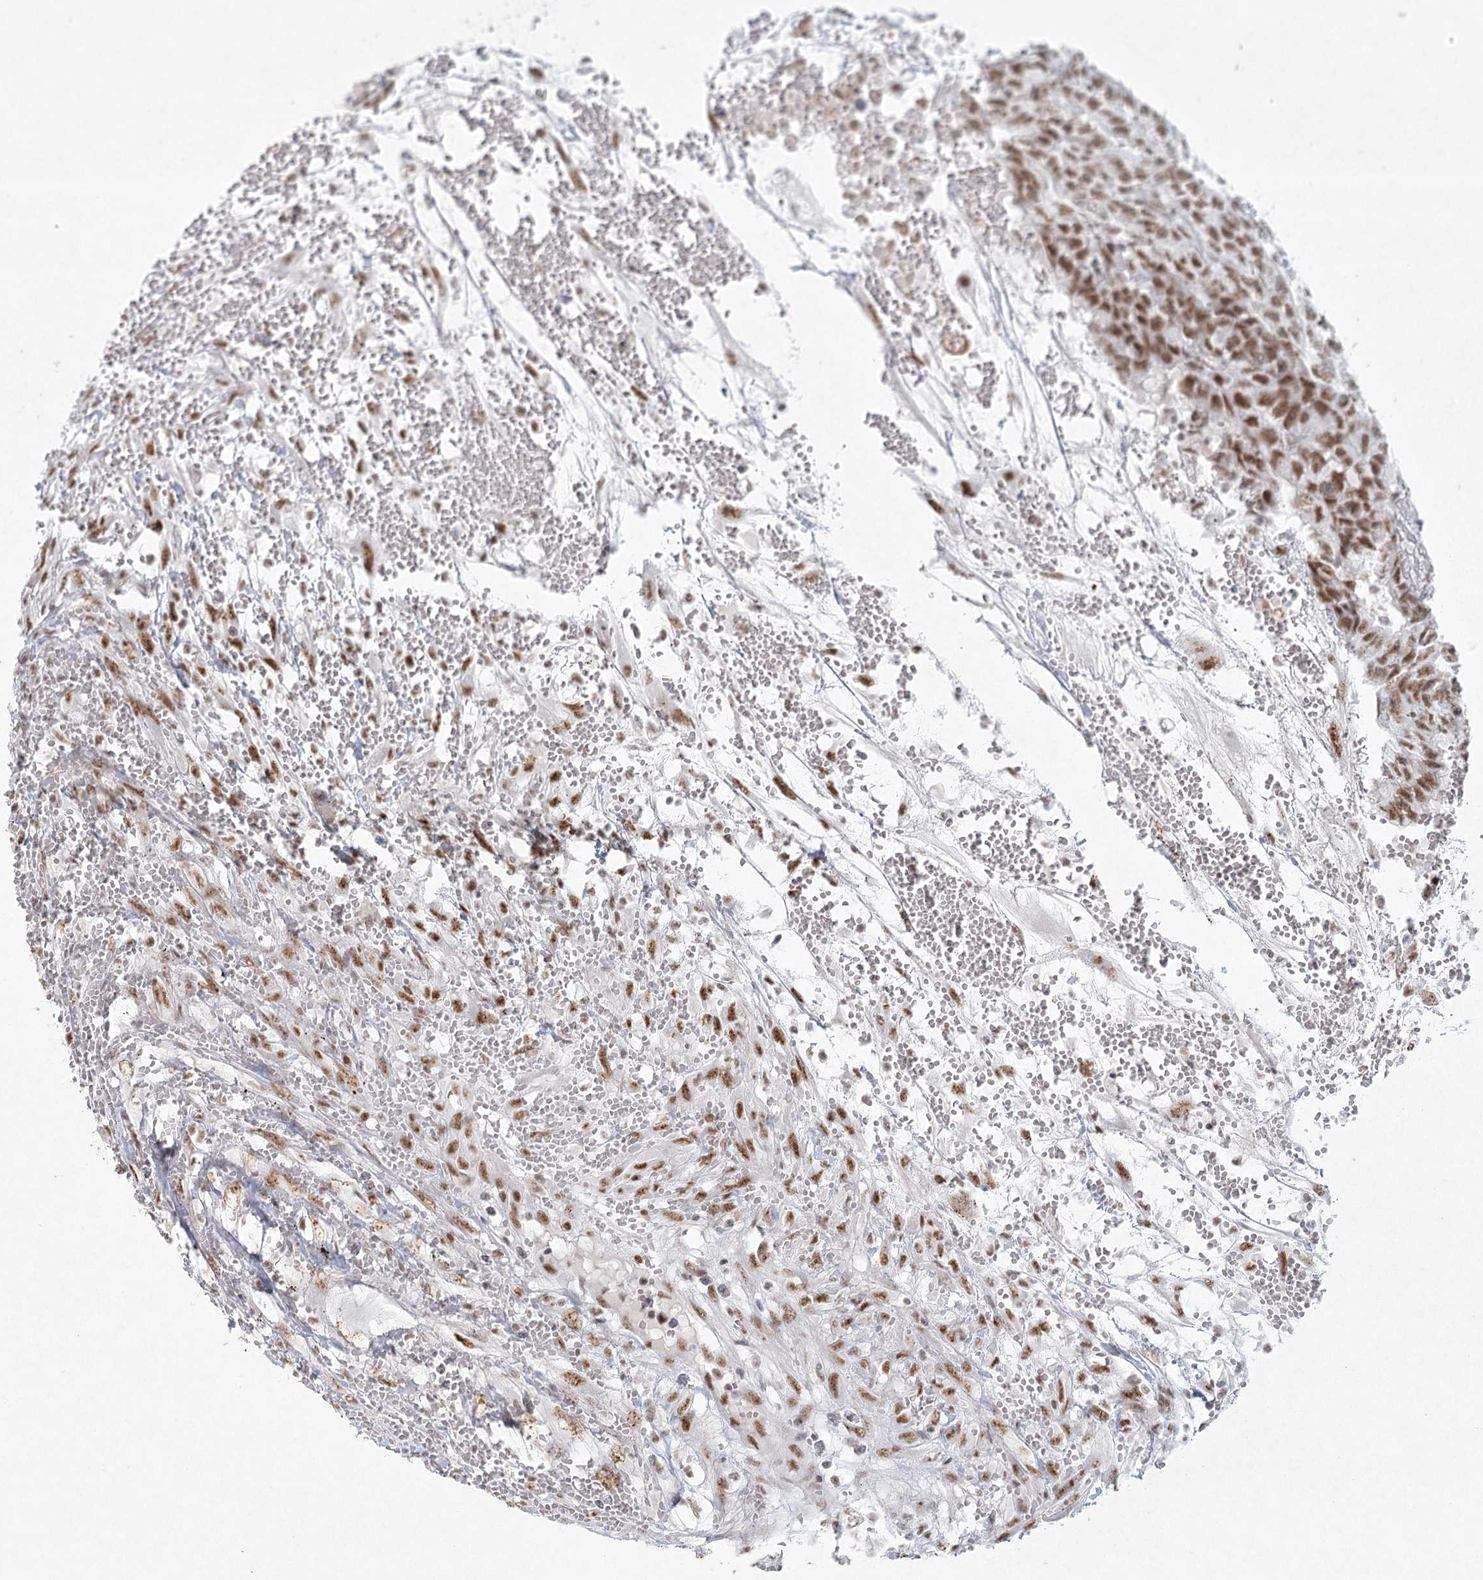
{"staining": {"intensity": "moderate", "quantity": ">75%", "location": "nuclear"}, "tissue": "testis cancer", "cell_type": "Tumor cells", "image_type": "cancer", "snomed": [{"axis": "morphology", "description": "Carcinoma, Embryonal, NOS"}, {"axis": "topography", "description": "Testis"}], "caption": "Protein positivity by immunohistochemistry demonstrates moderate nuclear staining in approximately >75% of tumor cells in testis cancer. (brown staining indicates protein expression, while blue staining denotes nuclei).", "gene": "U2SURP", "patient": {"sex": "male", "age": 25}}